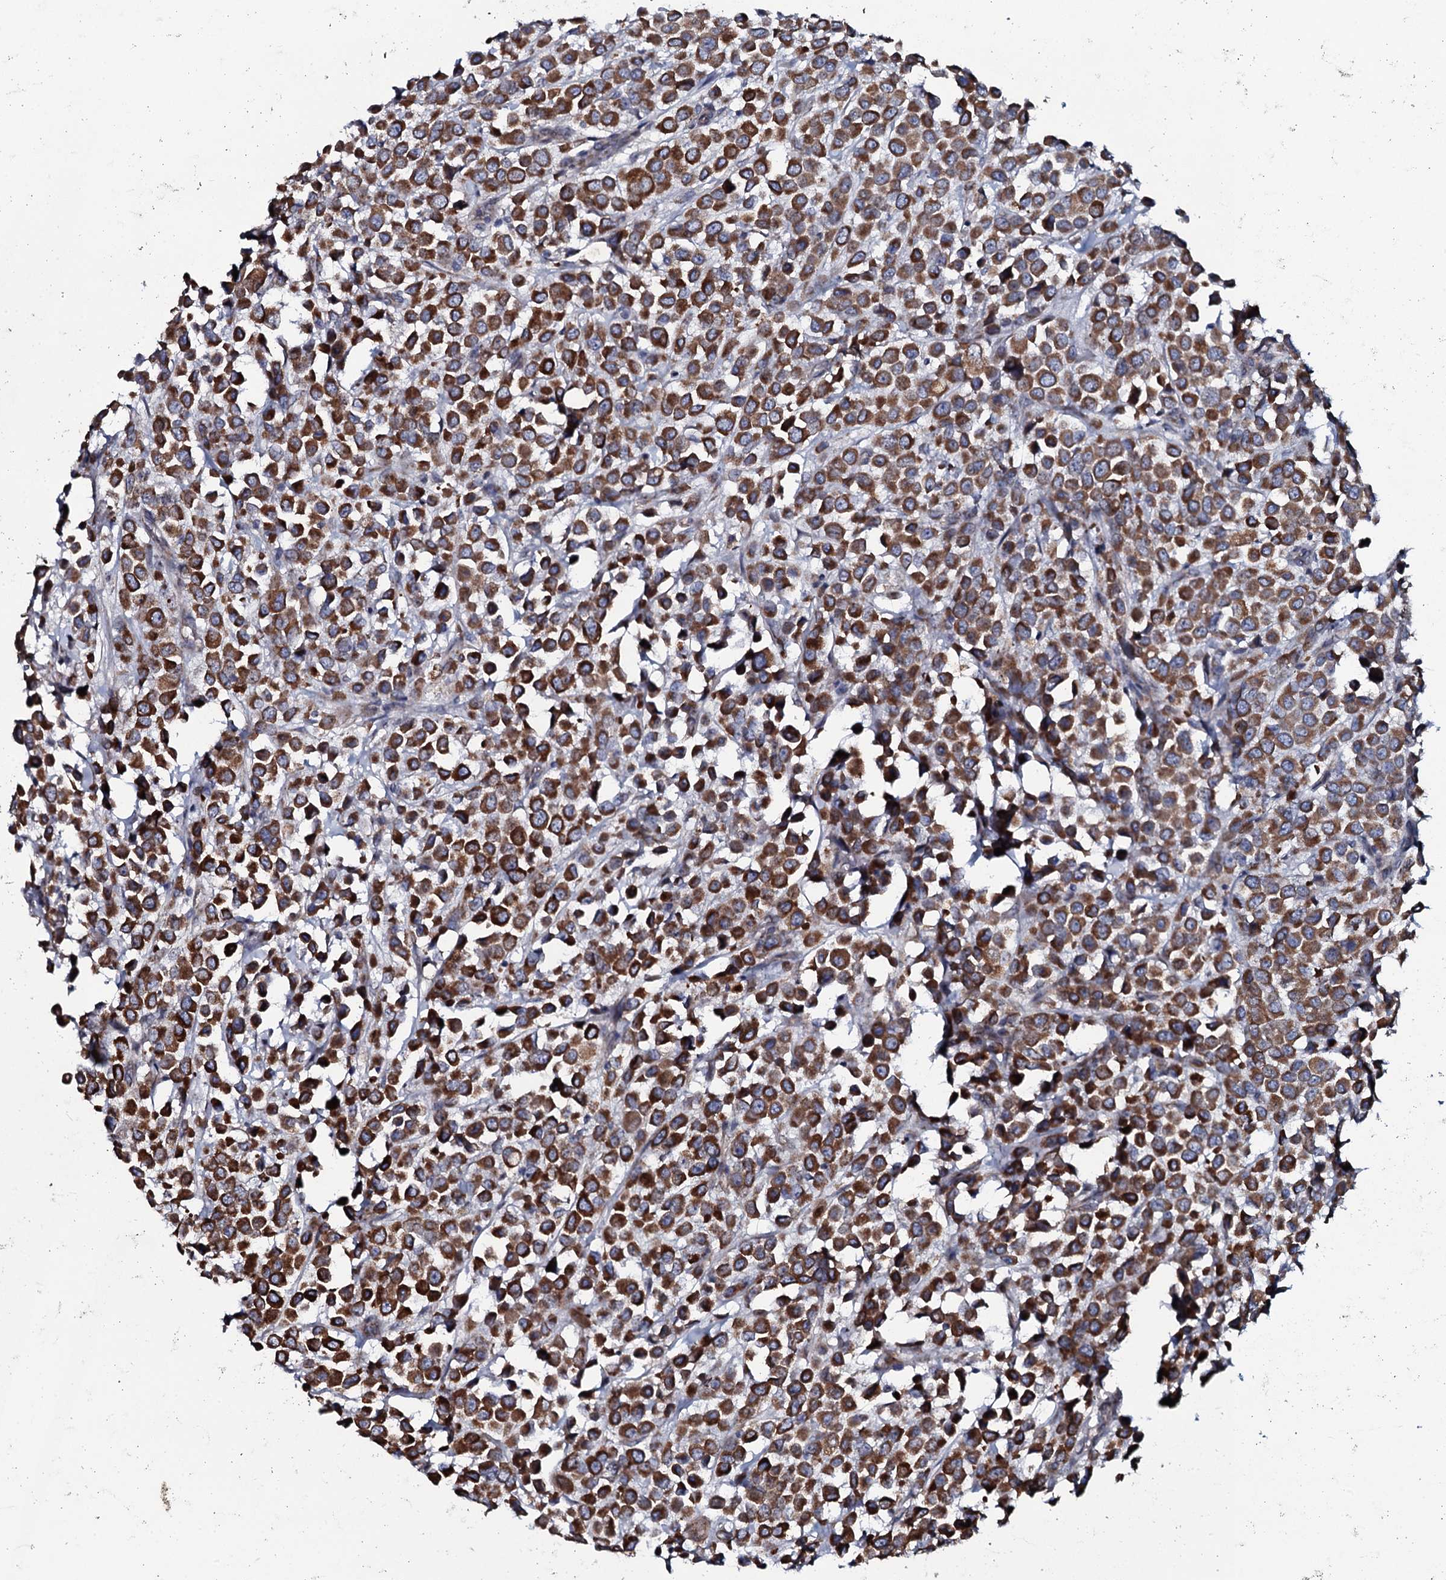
{"staining": {"intensity": "strong", "quantity": ">75%", "location": "cytoplasmic/membranous"}, "tissue": "breast cancer", "cell_type": "Tumor cells", "image_type": "cancer", "snomed": [{"axis": "morphology", "description": "Duct carcinoma"}, {"axis": "topography", "description": "Breast"}], "caption": "Immunohistochemistry (IHC) (DAB (3,3'-diaminobenzidine)) staining of human breast cancer reveals strong cytoplasmic/membranous protein positivity in about >75% of tumor cells.", "gene": "KCTD4", "patient": {"sex": "female", "age": 61}}